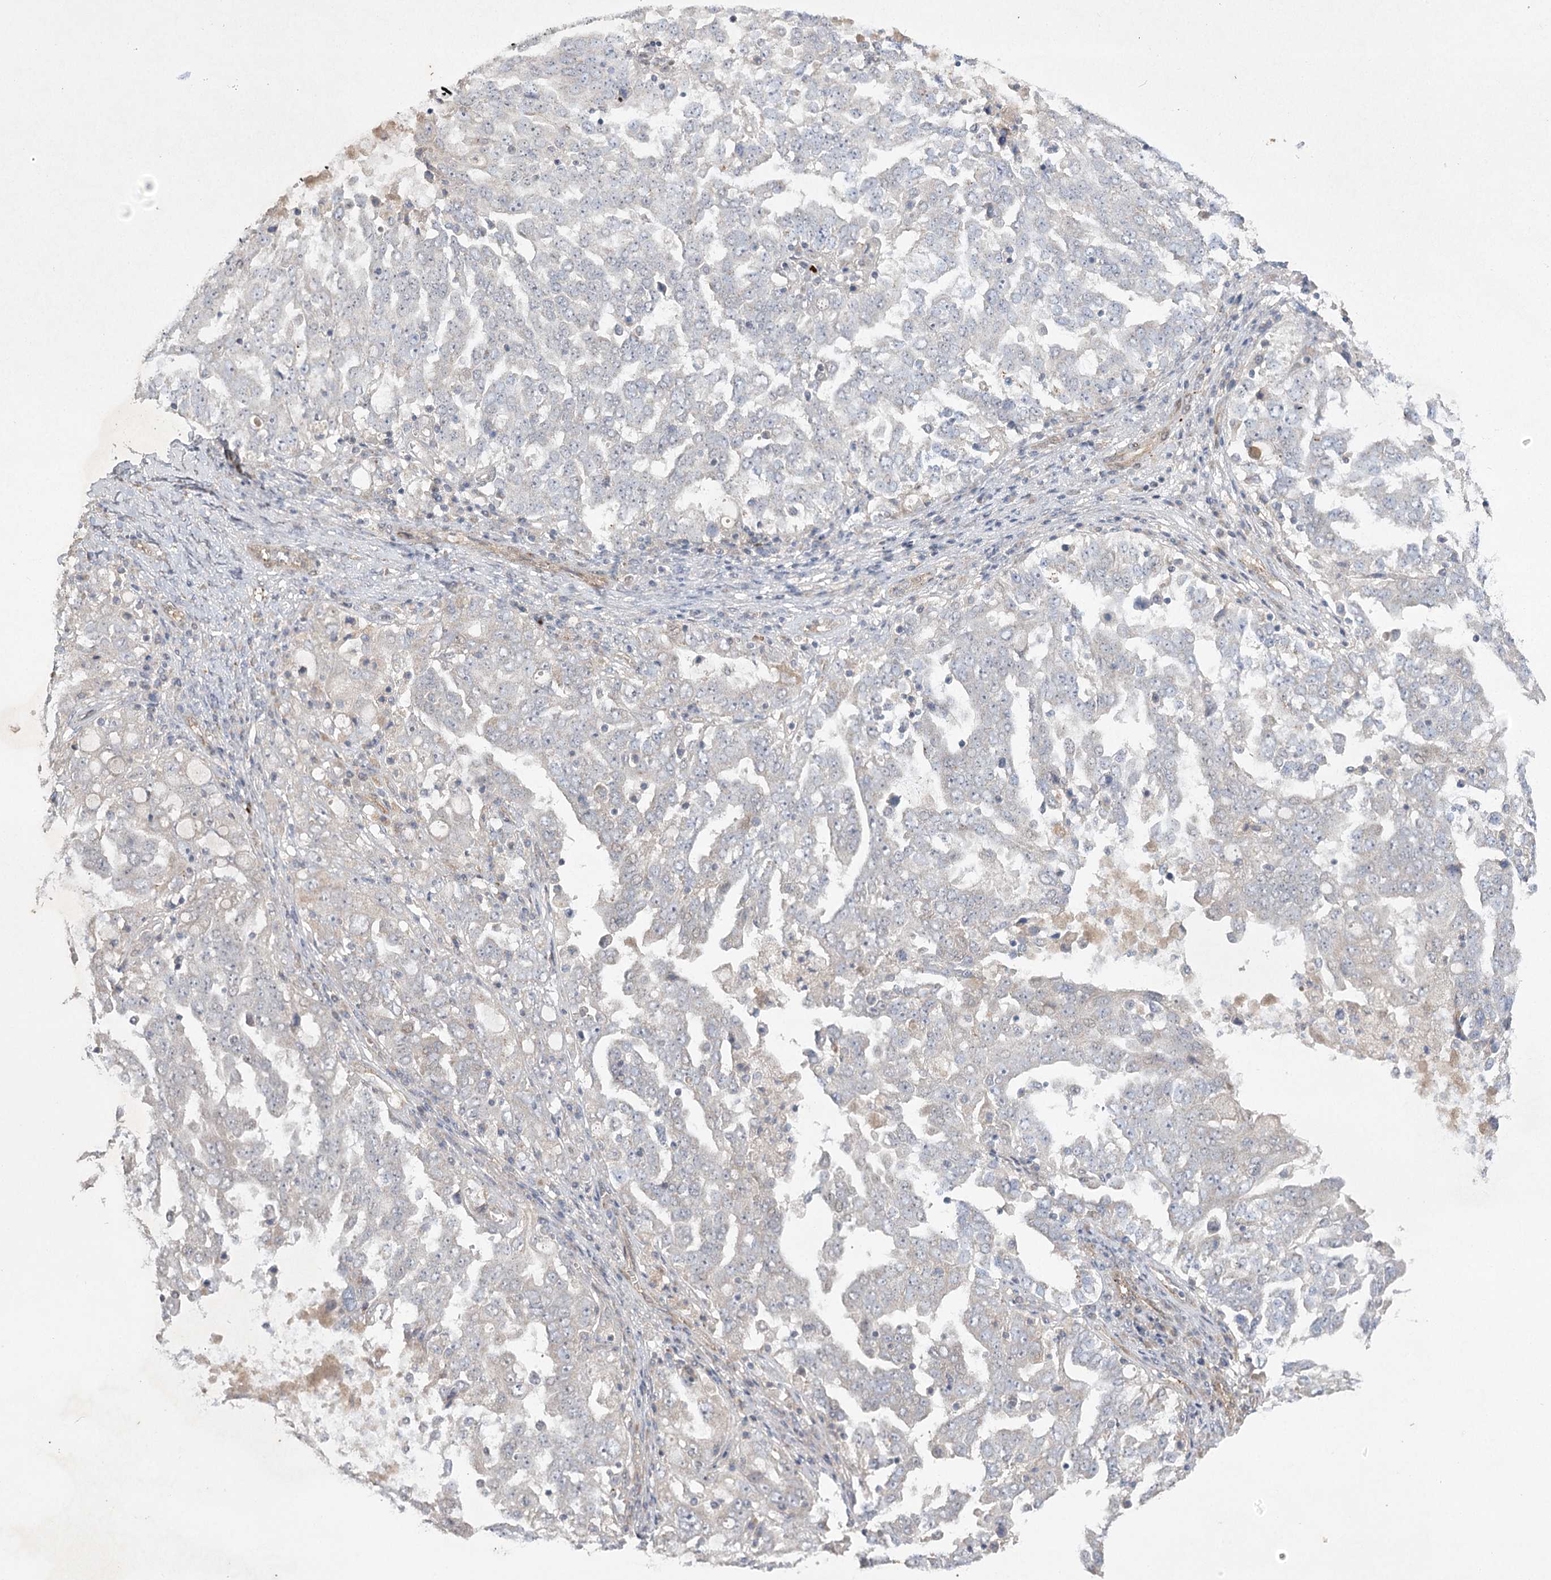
{"staining": {"intensity": "weak", "quantity": "25%-75%", "location": "cytoplasmic/membranous"}, "tissue": "ovarian cancer", "cell_type": "Tumor cells", "image_type": "cancer", "snomed": [{"axis": "morphology", "description": "Carcinoma, endometroid"}, {"axis": "topography", "description": "Ovary"}], "caption": "Immunohistochemistry (IHC) histopathology image of neoplastic tissue: human endometroid carcinoma (ovarian) stained using immunohistochemistry reveals low levels of weak protein expression localized specifically in the cytoplasmic/membranous of tumor cells, appearing as a cytoplasmic/membranous brown color.", "gene": "AMTN", "patient": {"sex": "female", "age": 62}}